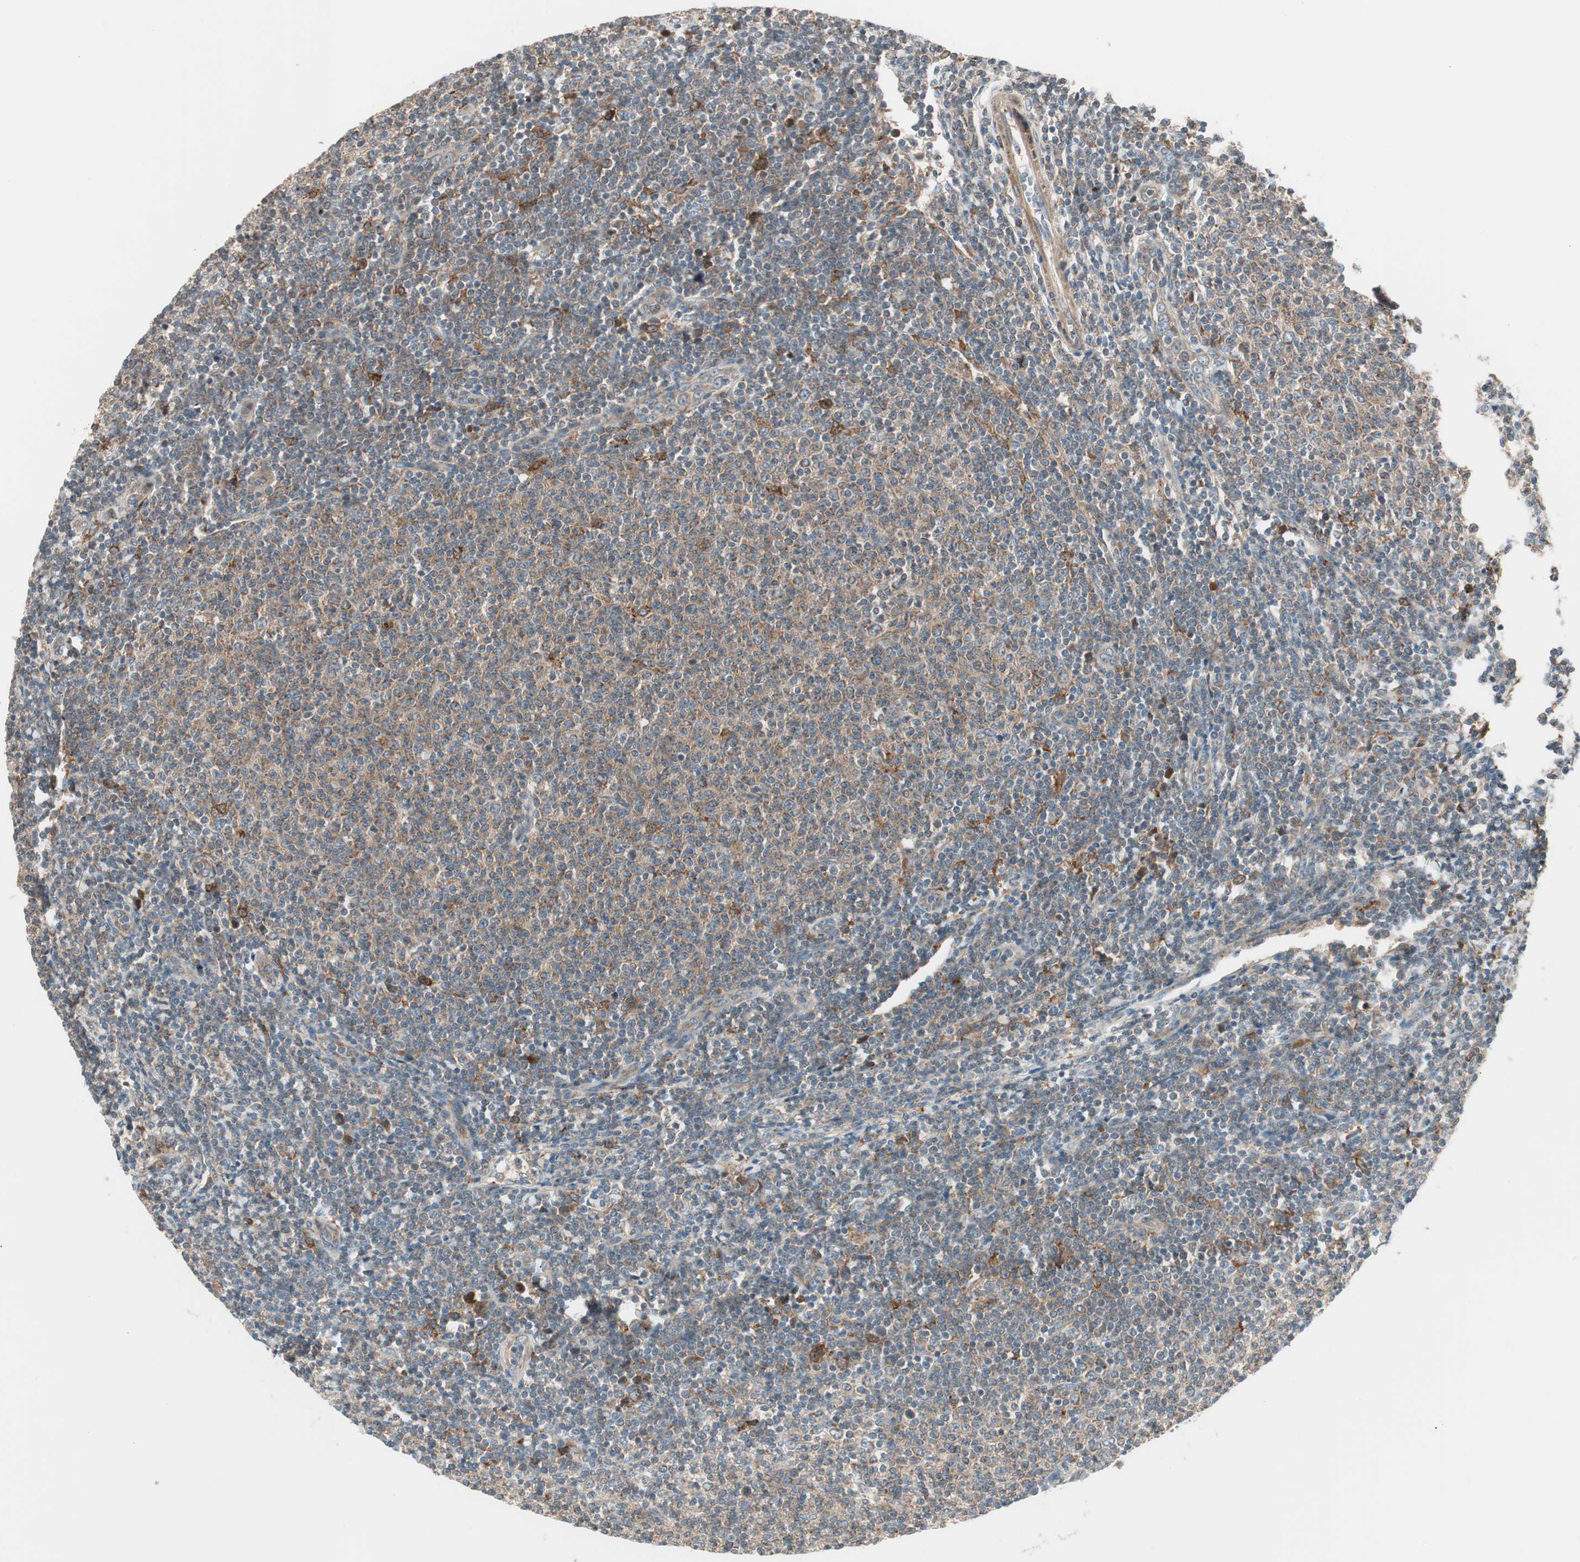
{"staining": {"intensity": "weak", "quantity": ">75%", "location": "cytoplasmic/membranous"}, "tissue": "lymphoma", "cell_type": "Tumor cells", "image_type": "cancer", "snomed": [{"axis": "morphology", "description": "Malignant lymphoma, non-Hodgkin's type, Low grade"}, {"axis": "topography", "description": "Lymph node"}], "caption": "A high-resolution micrograph shows immunohistochemistry (IHC) staining of lymphoma, which reveals weak cytoplasmic/membranous positivity in about >75% of tumor cells. The staining was performed using DAB (3,3'-diaminobenzidine), with brown indicating positive protein expression. Nuclei are stained blue with hematoxylin.", "gene": "SFRP1", "patient": {"sex": "male", "age": 66}}